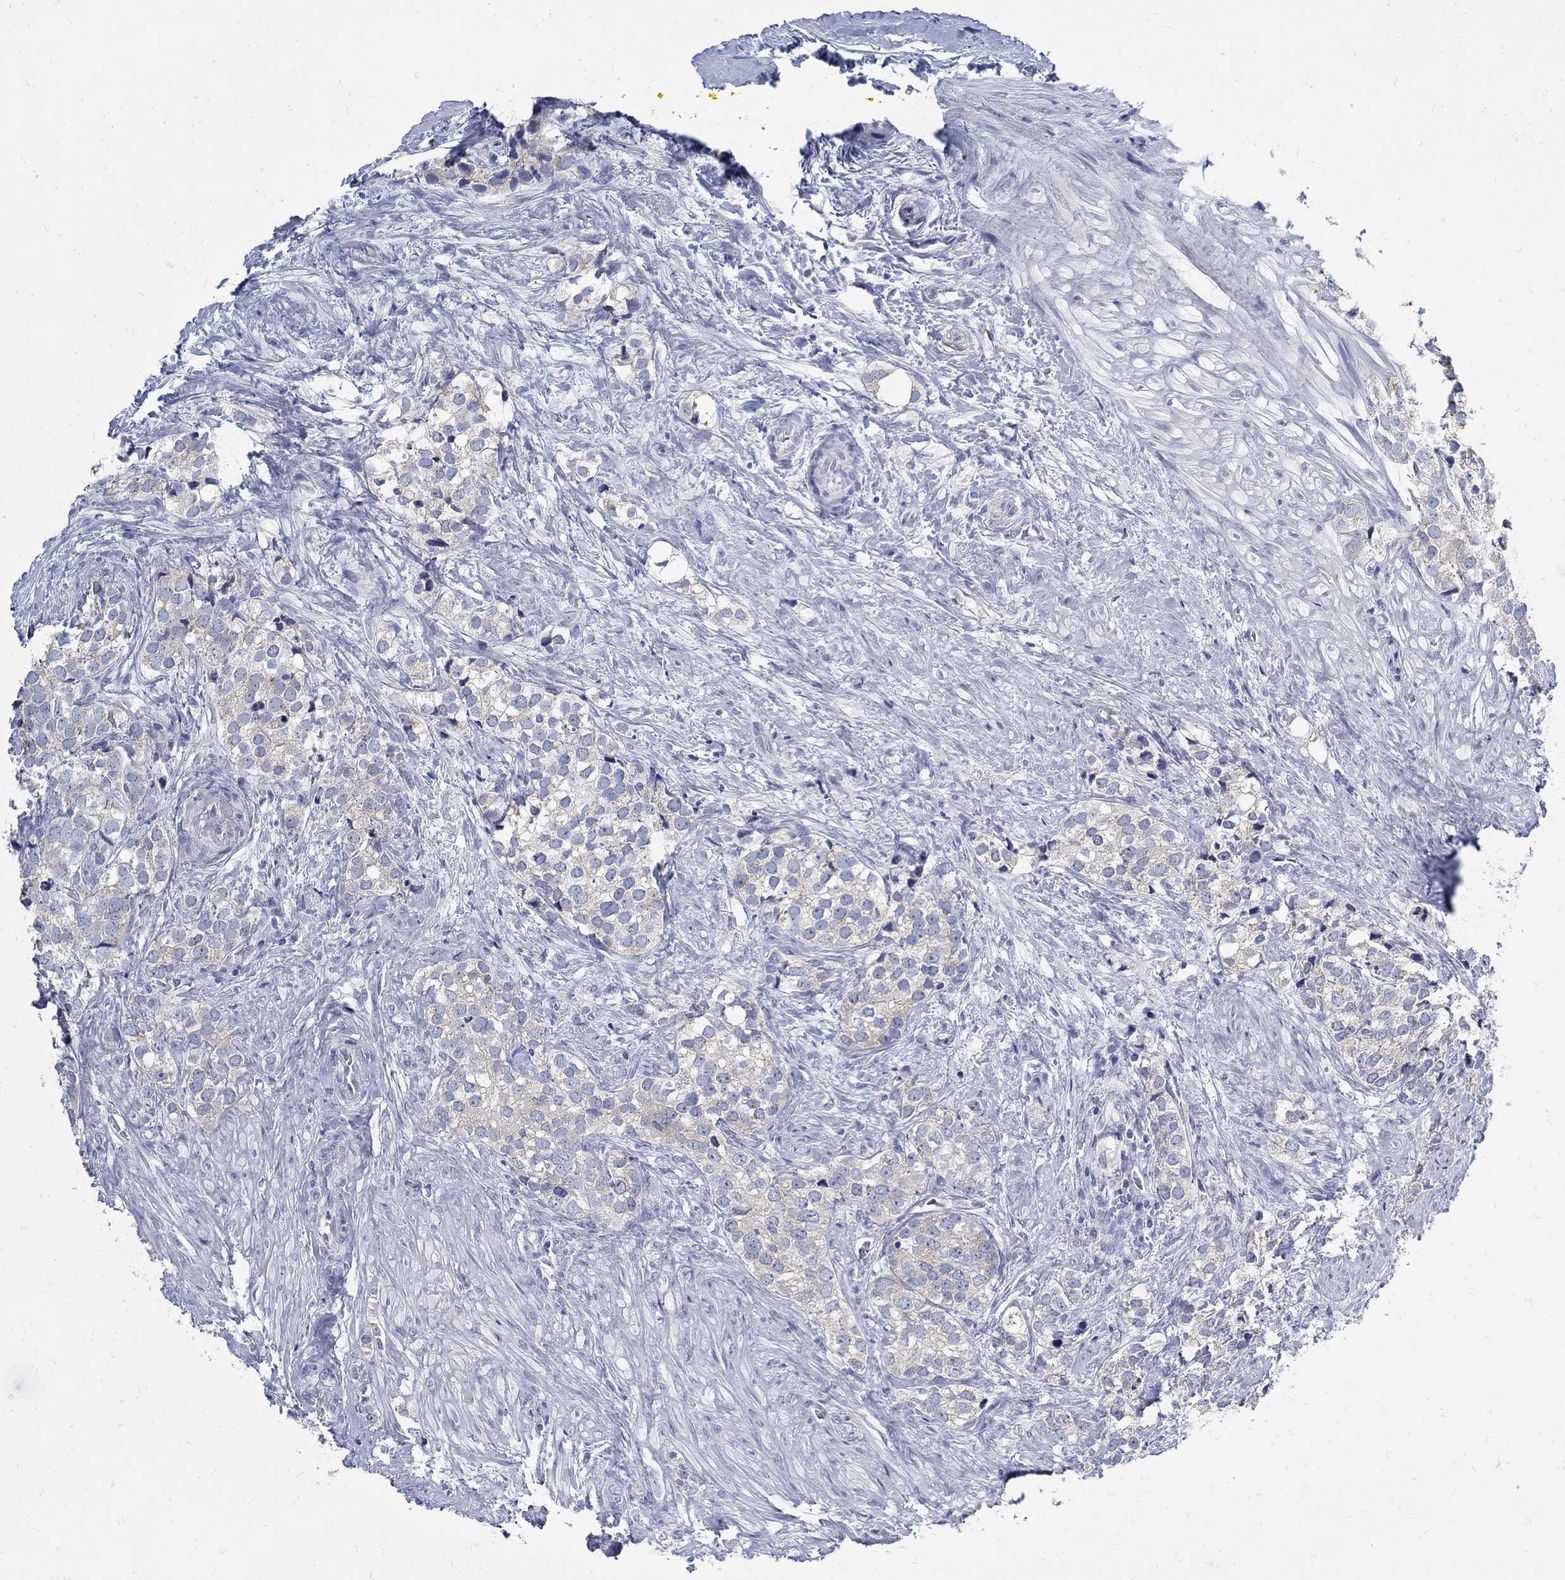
{"staining": {"intensity": "weak", "quantity": "<25%", "location": "cytoplasmic/membranous"}, "tissue": "prostate cancer", "cell_type": "Tumor cells", "image_type": "cancer", "snomed": [{"axis": "morphology", "description": "Adenocarcinoma, NOS"}, {"axis": "topography", "description": "Prostate and seminal vesicle, NOS"}], "caption": "Histopathology image shows no protein positivity in tumor cells of adenocarcinoma (prostate) tissue.", "gene": "ZFAND4", "patient": {"sex": "male", "age": 63}}